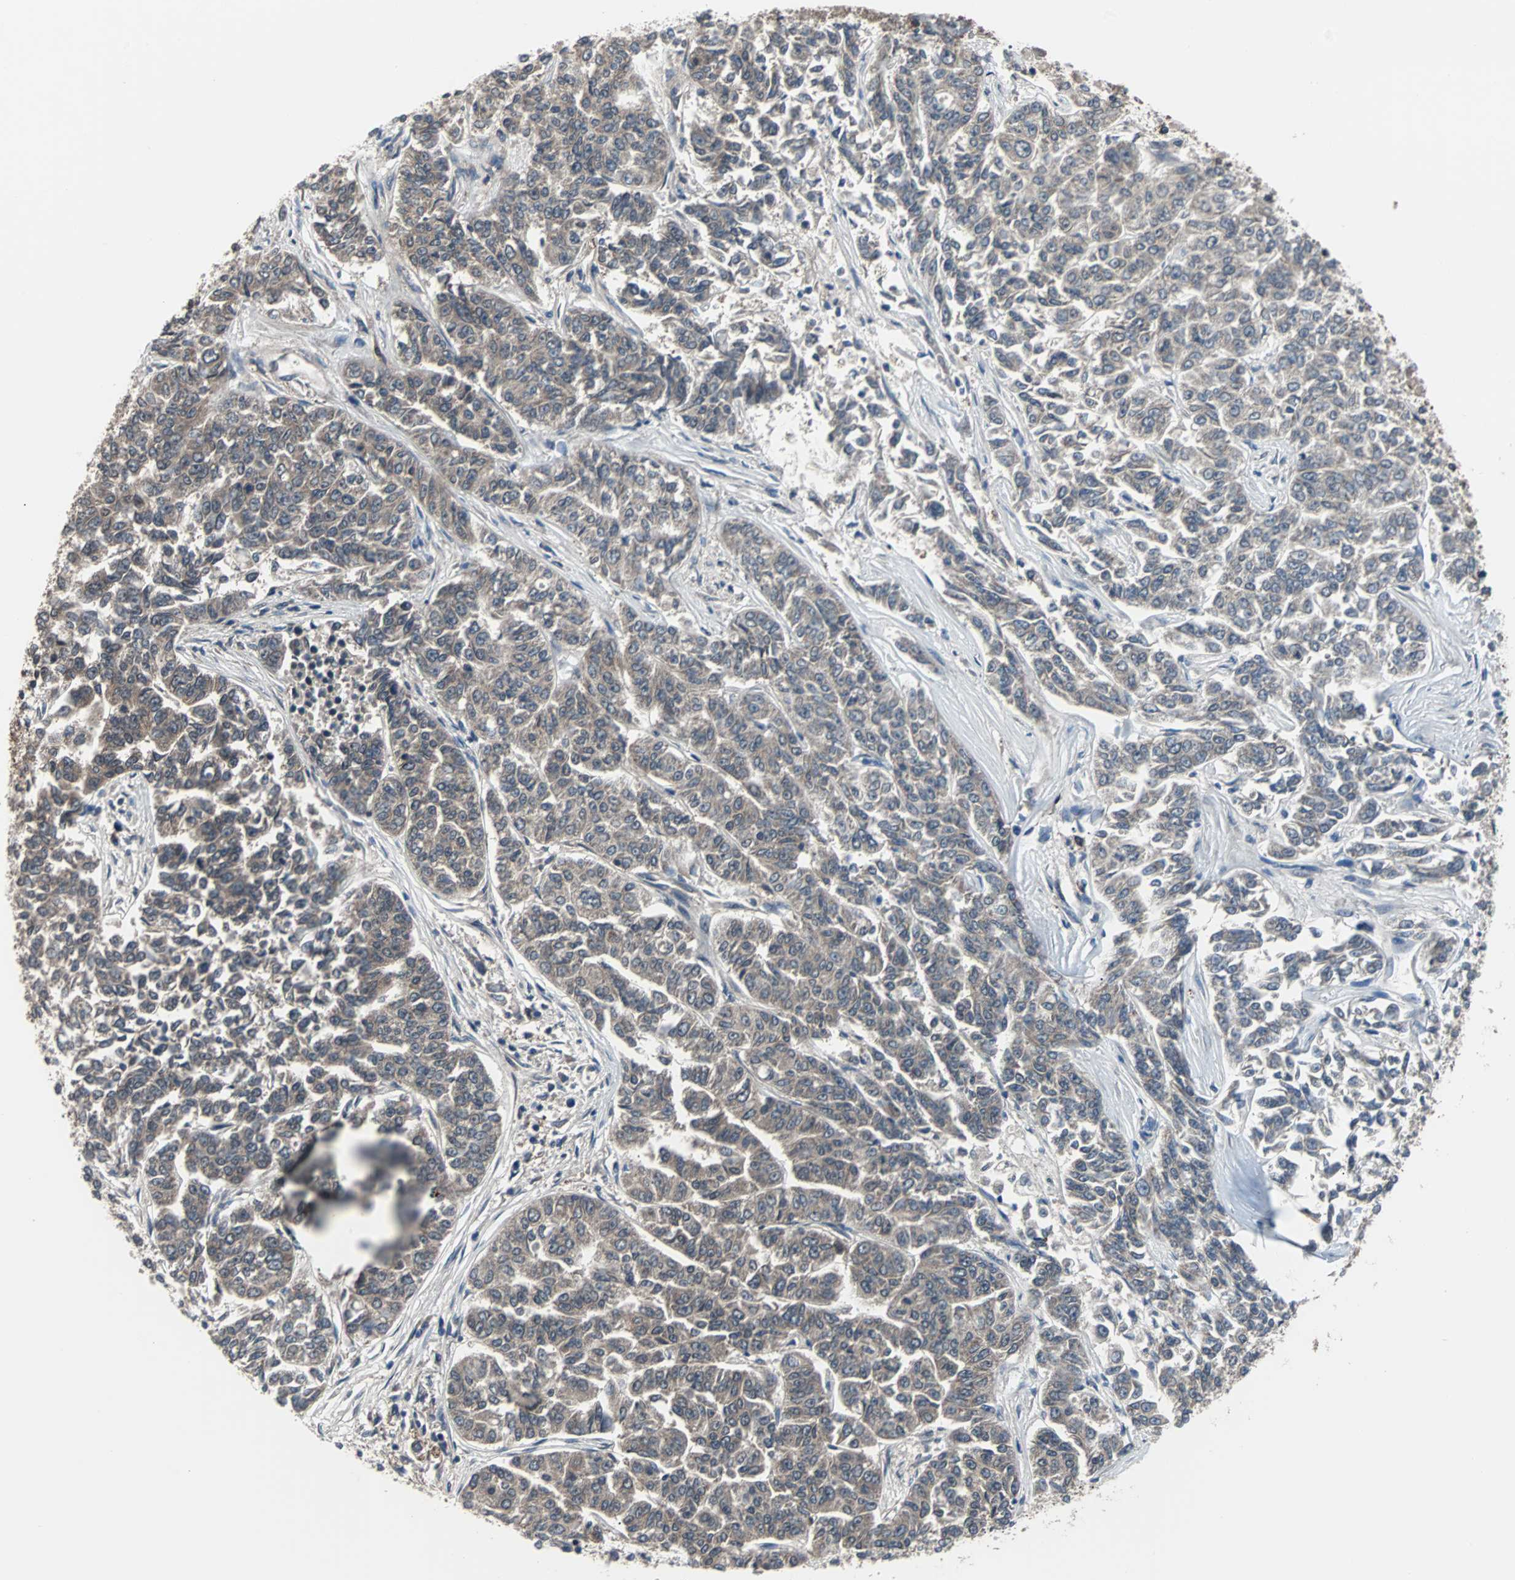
{"staining": {"intensity": "weak", "quantity": ">75%", "location": "cytoplasmic/membranous"}, "tissue": "lung cancer", "cell_type": "Tumor cells", "image_type": "cancer", "snomed": [{"axis": "morphology", "description": "Adenocarcinoma, NOS"}, {"axis": "topography", "description": "Lung"}], "caption": "Lung cancer (adenocarcinoma) stained with DAB immunohistochemistry displays low levels of weak cytoplasmic/membranous positivity in approximately >75% of tumor cells.", "gene": "PAK1", "patient": {"sex": "male", "age": 84}}